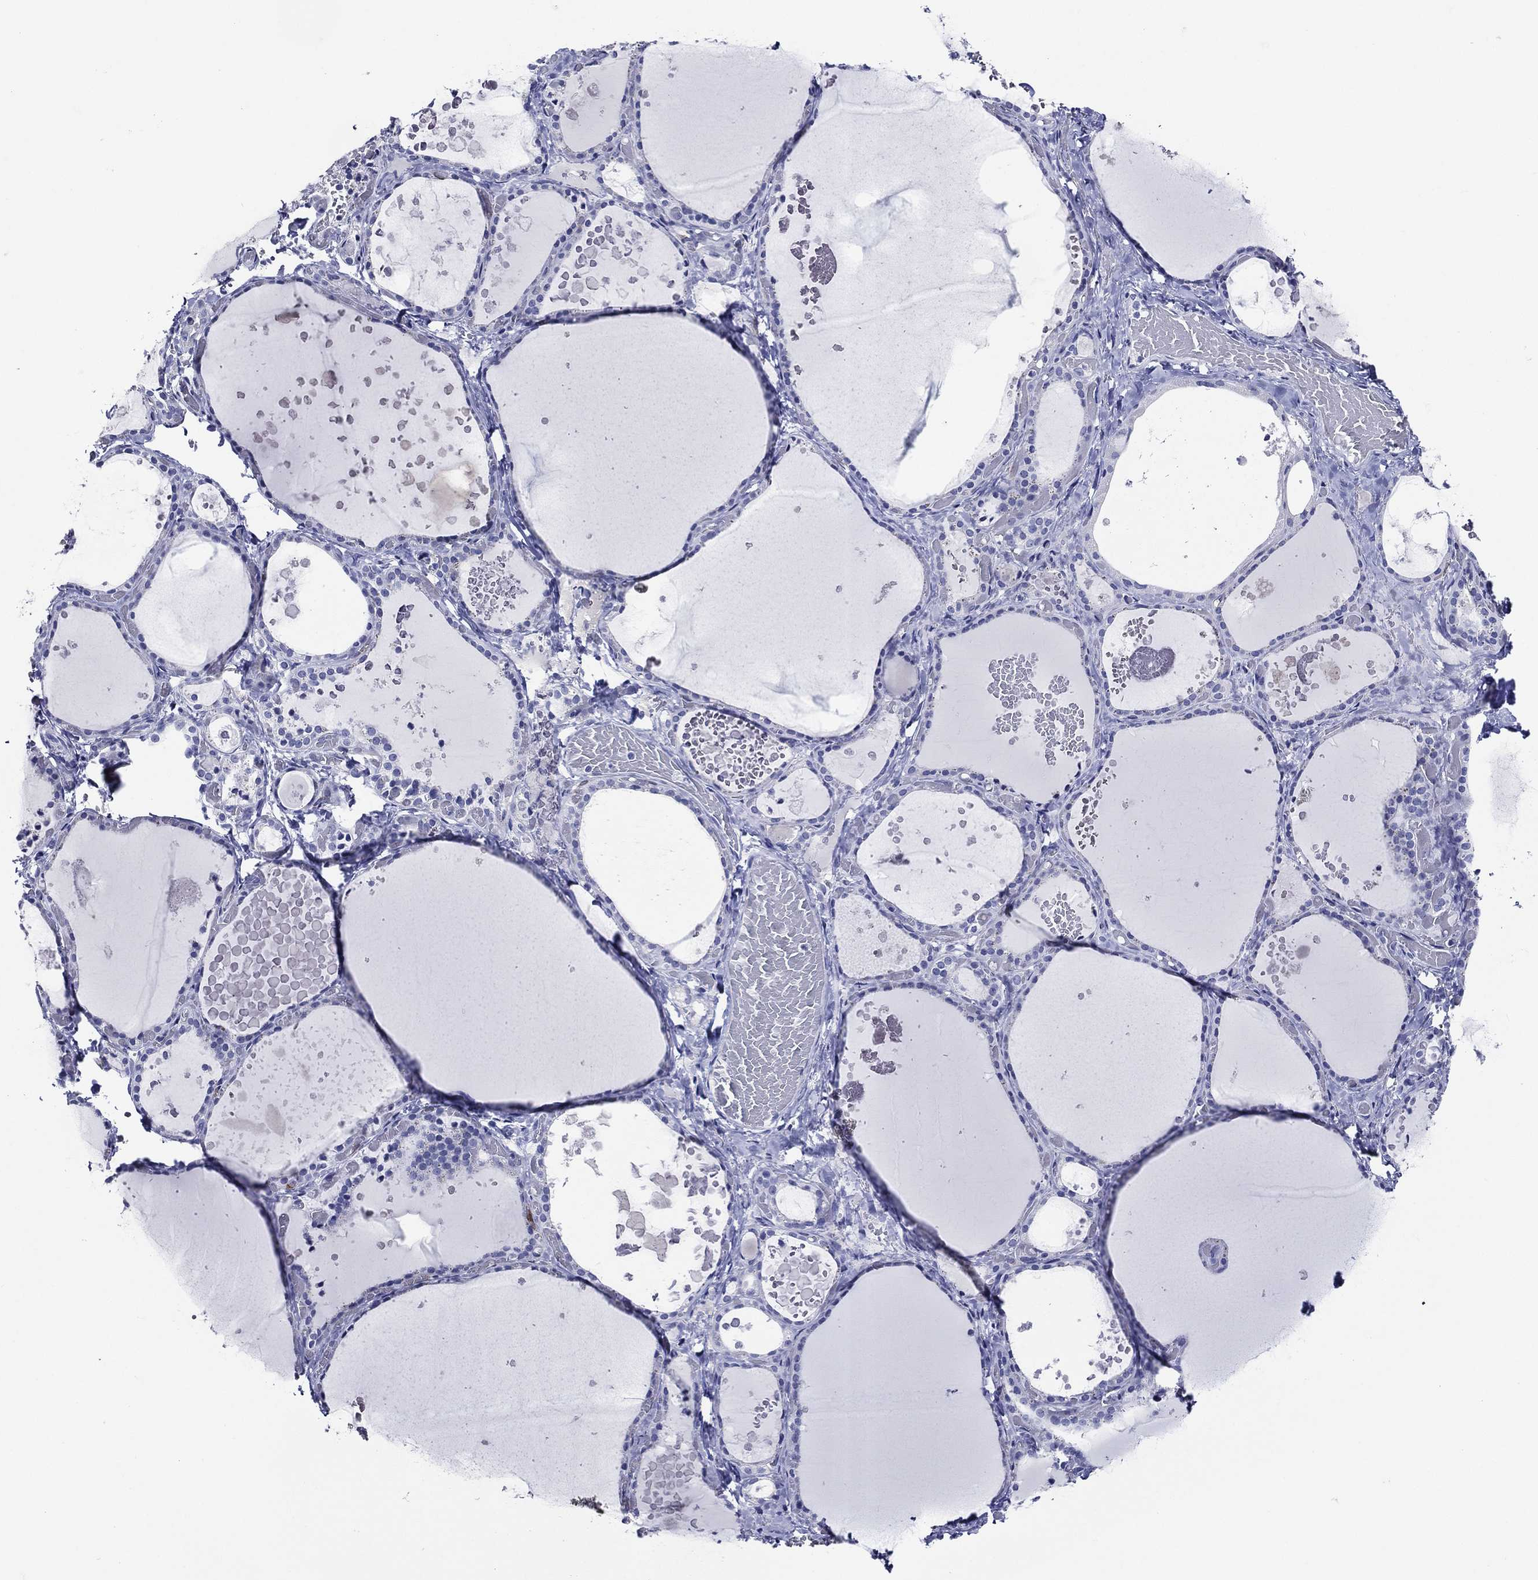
{"staining": {"intensity": "negative", "quantity": "none", "location": "none"}, "tissue": "thyroid gland", "cell_type": "Glandular cells", "image_type": "normal", "snomed": [{"axis": "morphology", "description": "Normal tissue, NOS"}, {"axis": "topography", "description": "Thyroid gland"}], "caption": "IHC of unremarkable thyroid gland demonstrates no expression in glandular cells.", "gene": "ACE2", "patient": {"sex": "female", "age": 56}}